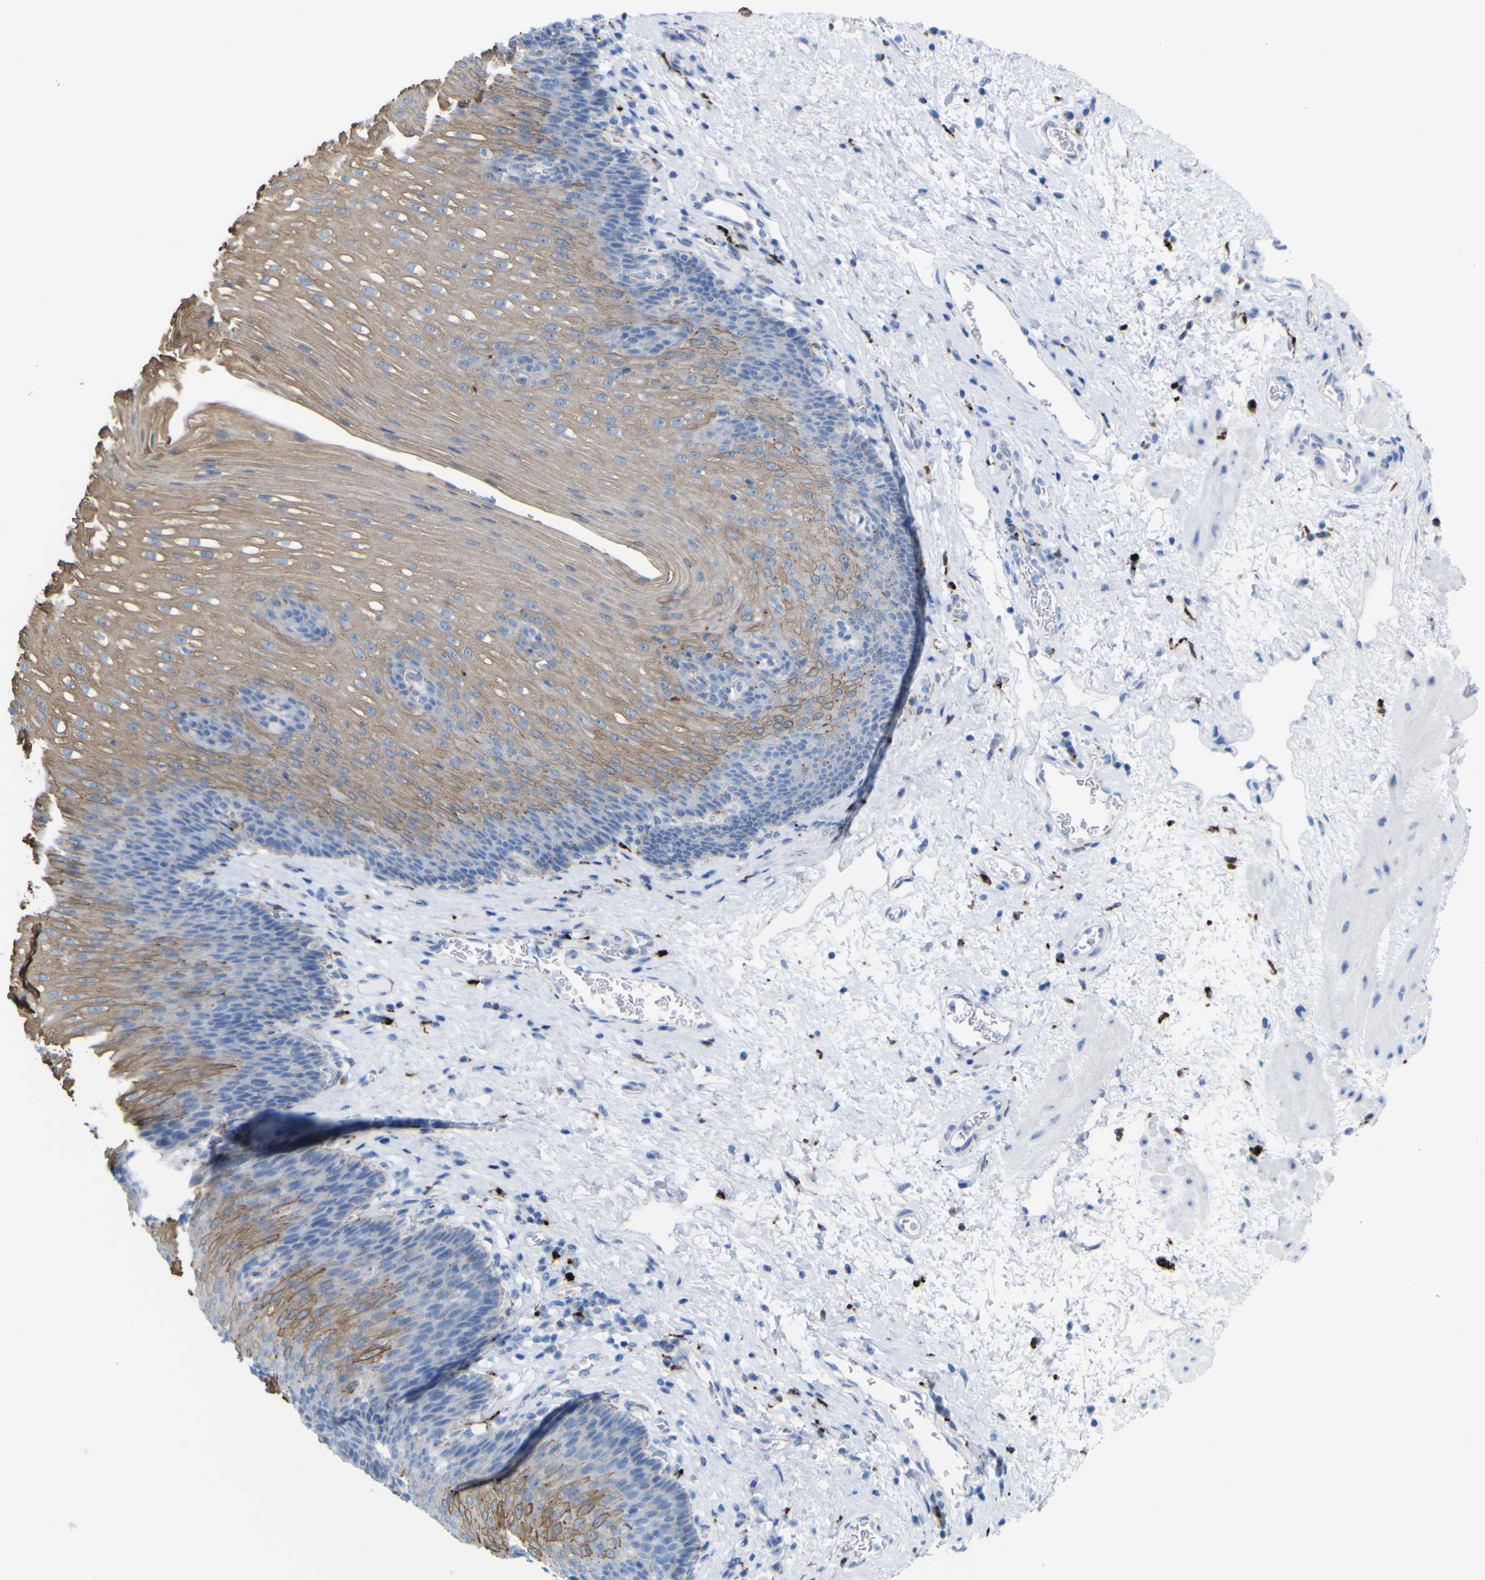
{"staining": {"intensity": "moderate", "quantity": "<25%", "location": "cytoplasmic/membranous"}, "tissue": "esophagus", "cell_type": "Squamous epithelial cells", "image_type": "normal", "snomed": [{"axis": "morphology", "description": "Normal tissue, NOS"}, {"axis": "topography", "description": "Esophagus"}], "caption": "A brown stain shows moderate cytoplasmic/membranous staining of a protein in squamous epithelial cells of unremarkable human esophagus.", "gene": "PLD3", "patient": {"sex": "male", "age": 48}}